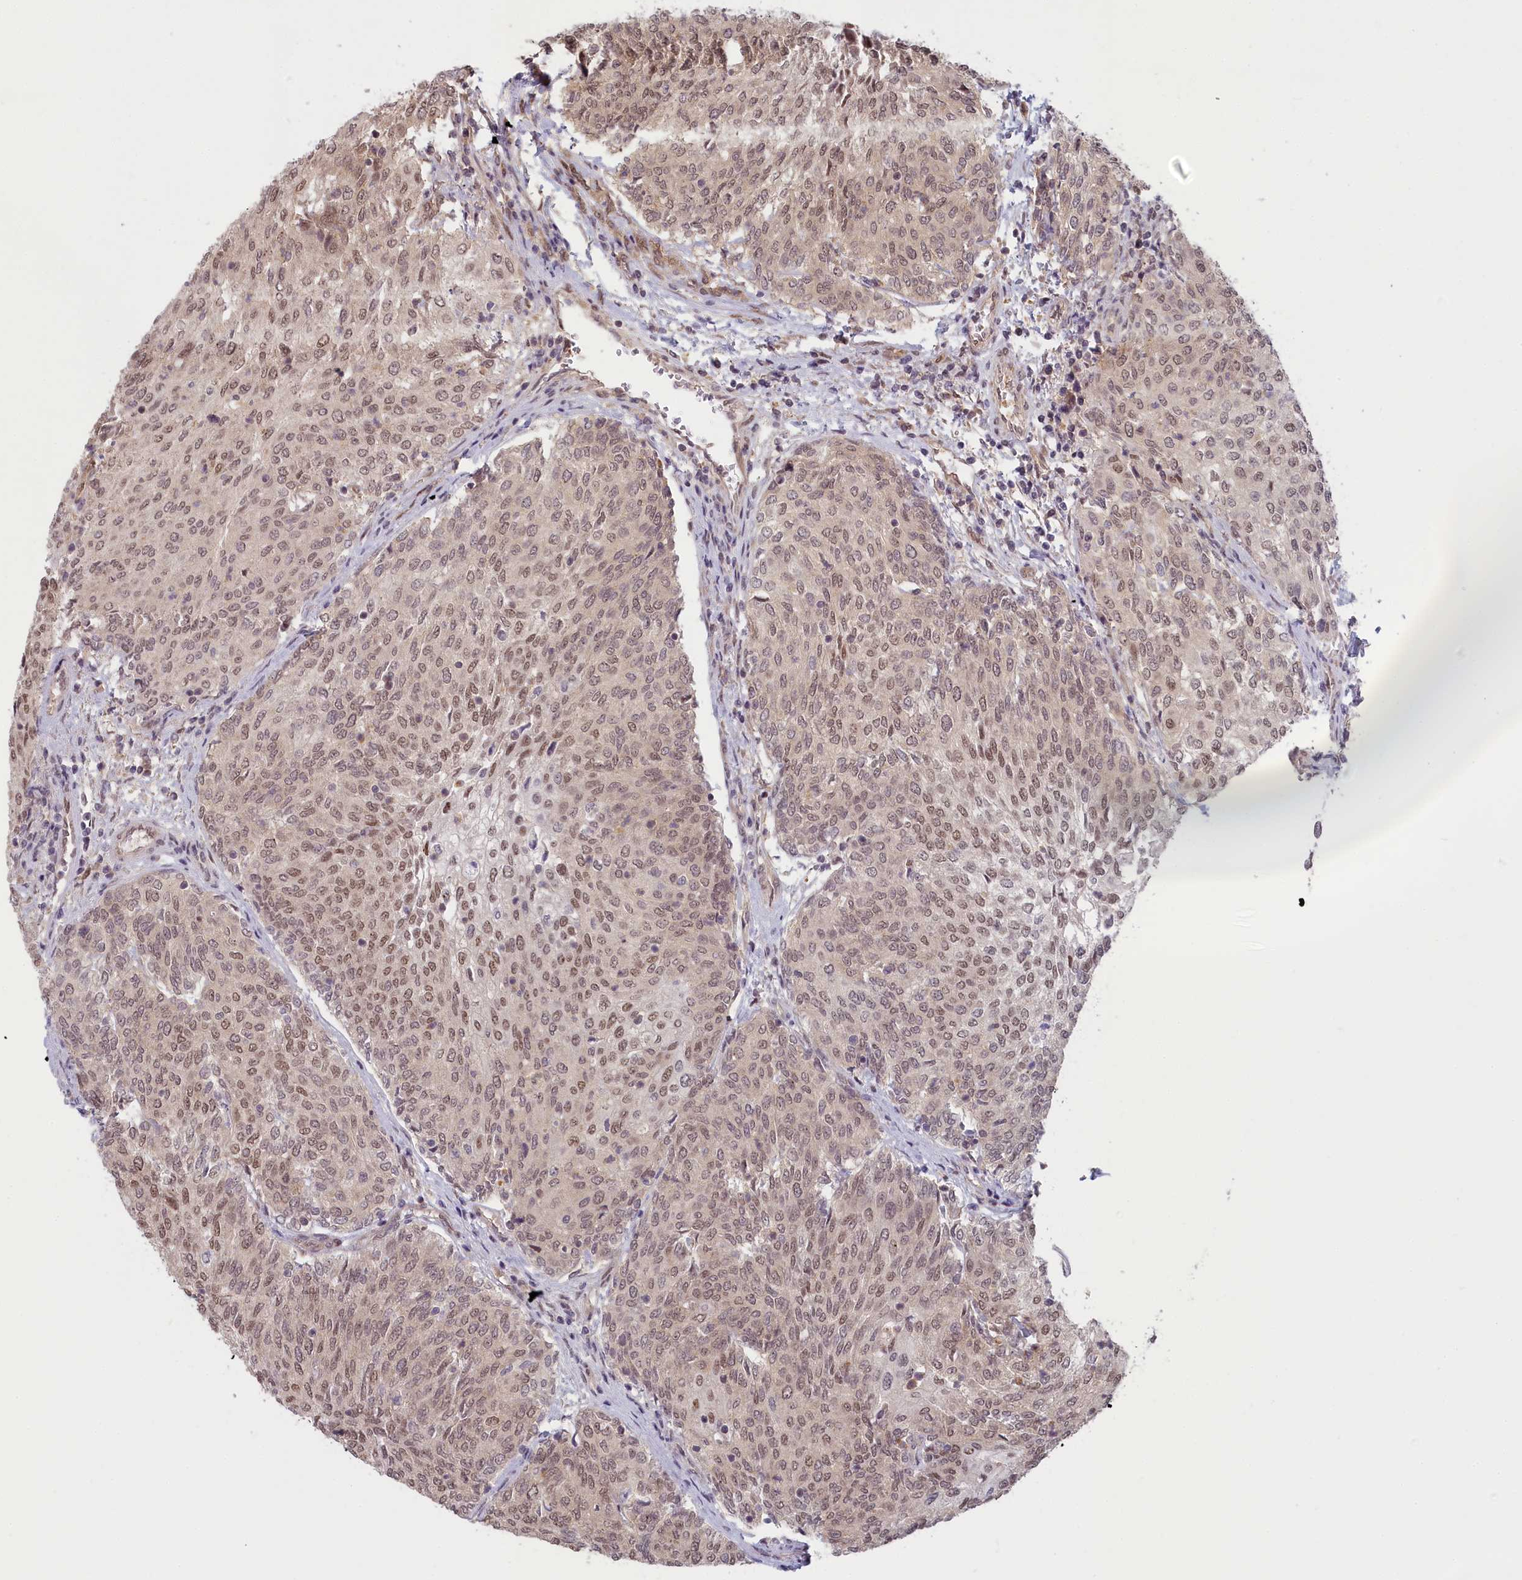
{"staining": {"intensity": "moderate", "quantity": ">75%", "location": "cytoplasmic/membranous,nuclear"}, "tissue": "urothelial cancer", "cell_type": "Tumor cells", "image_type": "cancer", "snomed": [{"axis": "morphology", "description": "Urothelial carcinoma, High grade"}, {"axis": "topography", "description": "Urinary bladder"}], "caption": "Human urothelial carcinoma (high-grade) stained for a protein (brown) shows moderate cytoplasmic/membranous and nuclear positive expression in about >75% of tumor cells.", "gene": "C19orf44", "patient": {"sex": "female", "age": 79}}